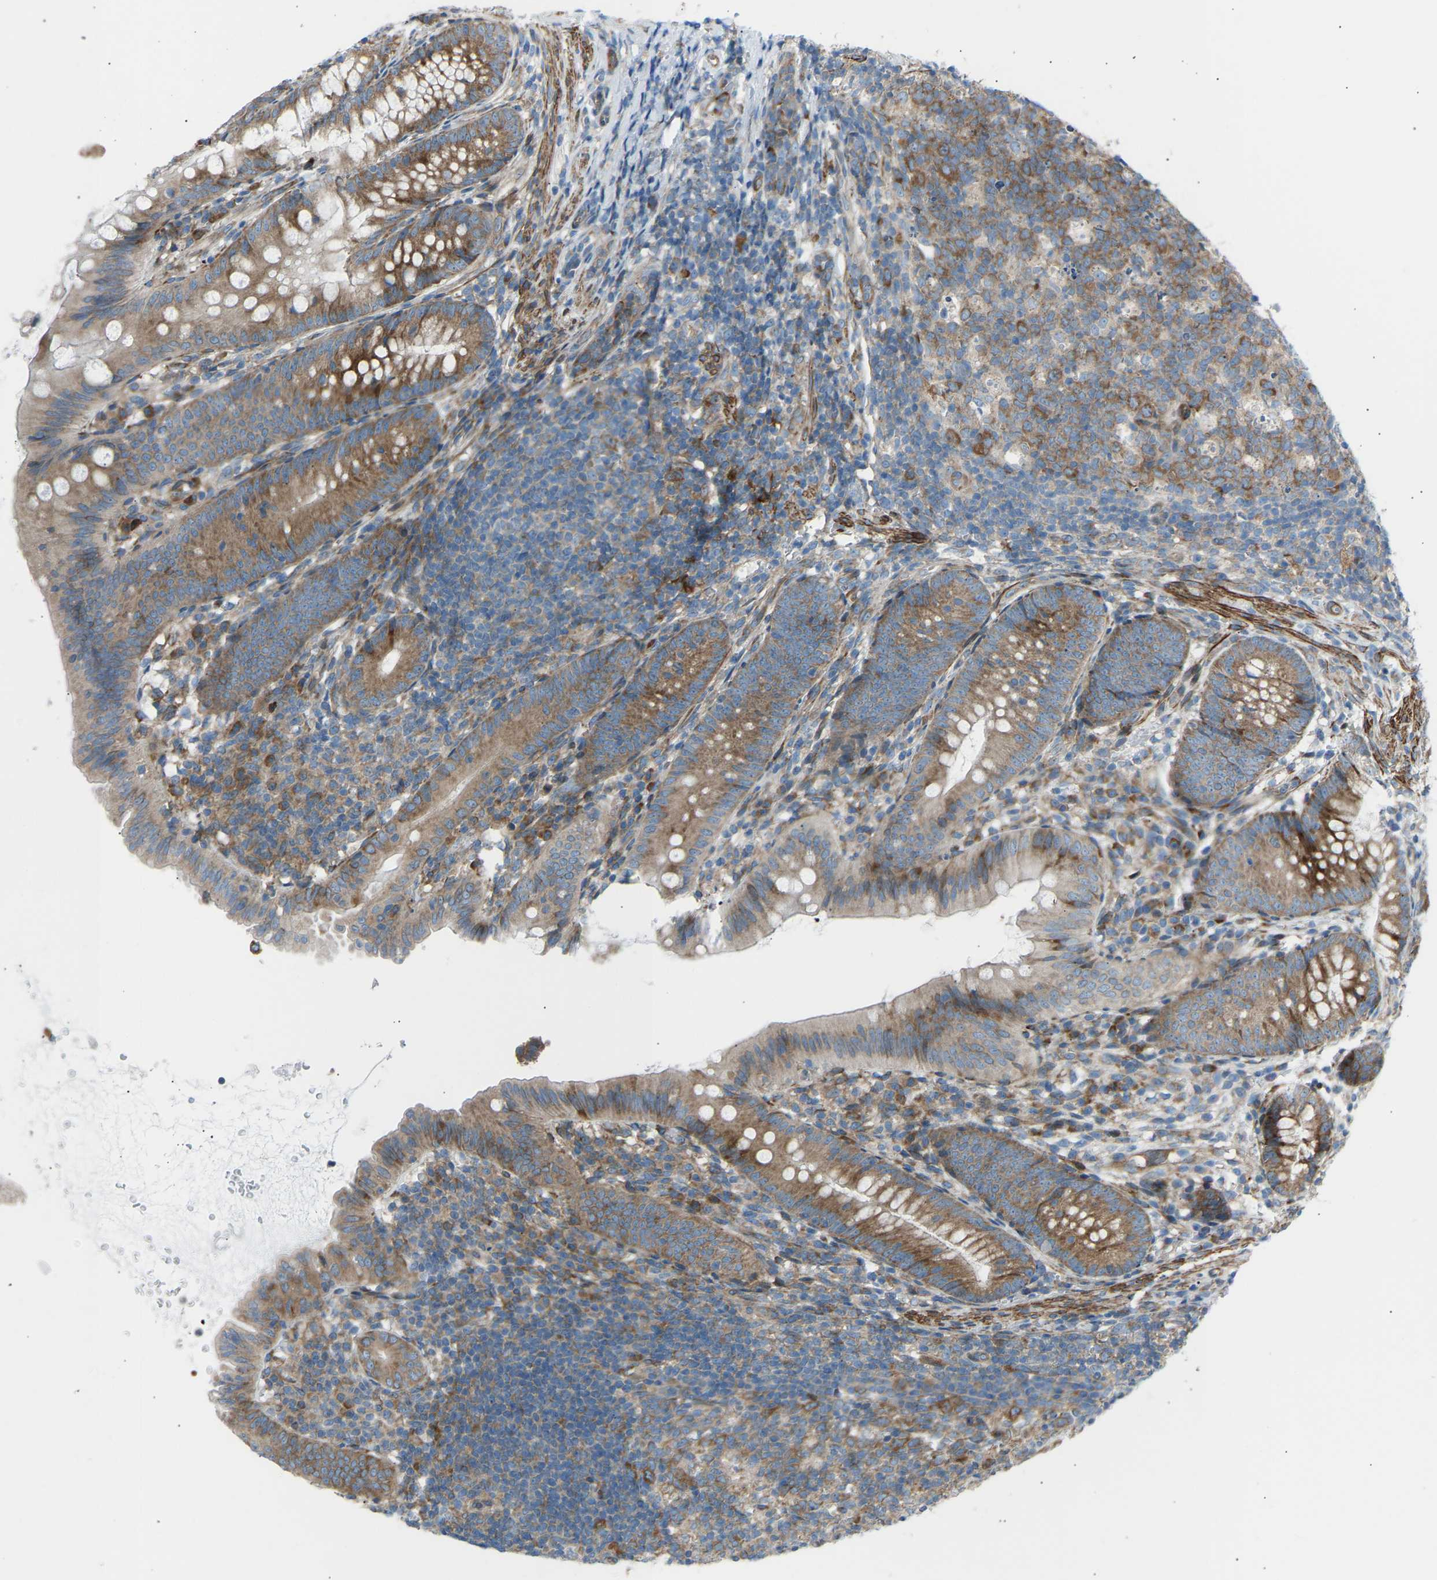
{"staining": {"intensity": "moderate", "quantity": ">75%", "location": "cytoplasmic/membranous"}, "tissue": "appendix", "cell_type": "Glandular cells", "image_type": "normal", "snomed": [{"axis": "morphology", "description": "Normal tissue, NOS"}, {"axis": "topography", "description": "Appendix"}], "caption": "A photomicrograph showing moderate cytoplasmic/membranous positivity in about >75% of glandular cells in normal appendix, as visualized by brown immunohistochemical staining.", "gene": "VPS41", "patient": {"sex": "male", "age": 1}}